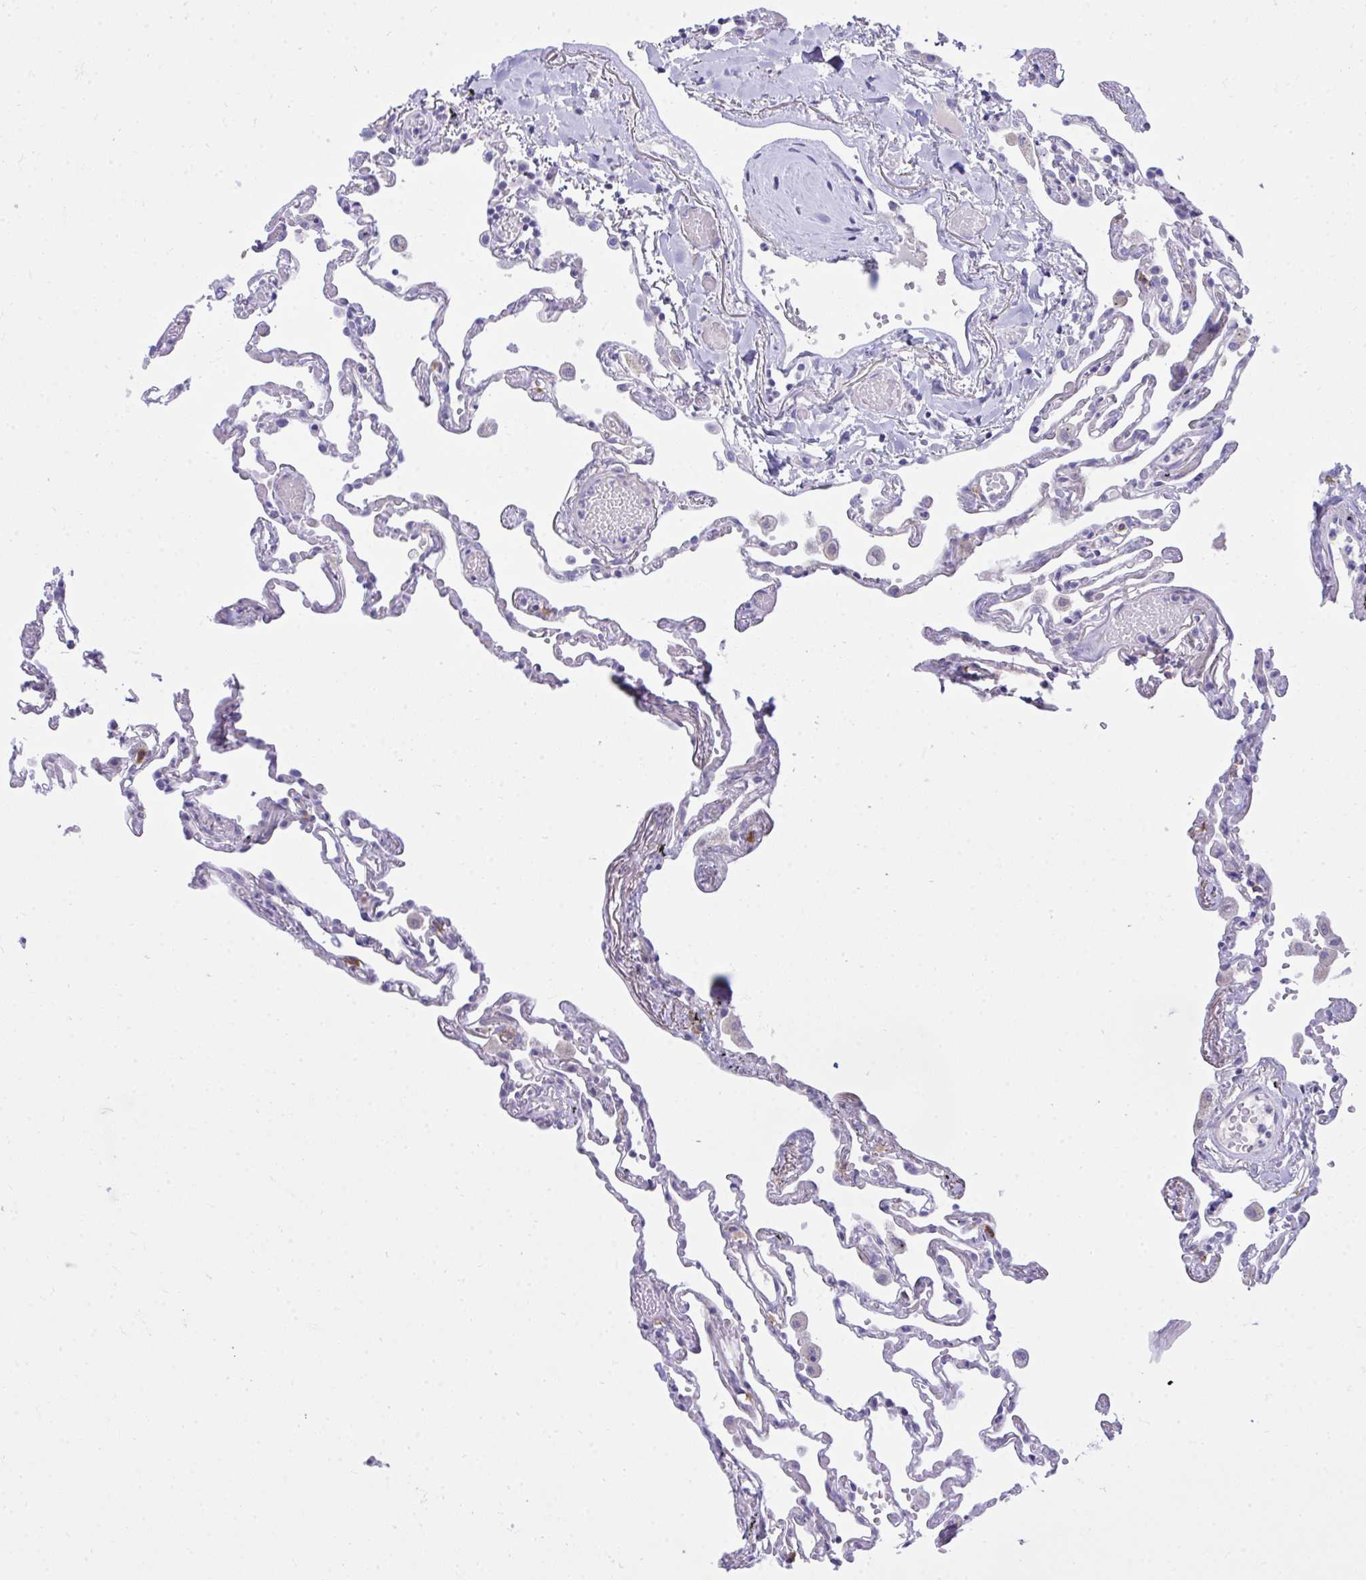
{"staining": {"intensity": "negative", "quantity": "none", "location": "none"}, "tissue": "lung", "cell_type": "Alveolar cells", "image_type": "normal", "snomed": [{"axis": "morphology", "description": "Normal tissue, NOS"}, {"axis": "topography", "description": "Lung"}], "caption": "DAB immunohistochemical staining of benign human lung shows no significant positivity in alveolar cells. Brightfield microscopy of immunohistochemistry (IHC) stained with DAB (brown) and hematoxylin (blue), captured at high magnification.", "gene": "MED9", "patient": {"sex": "female", "age": 67}}